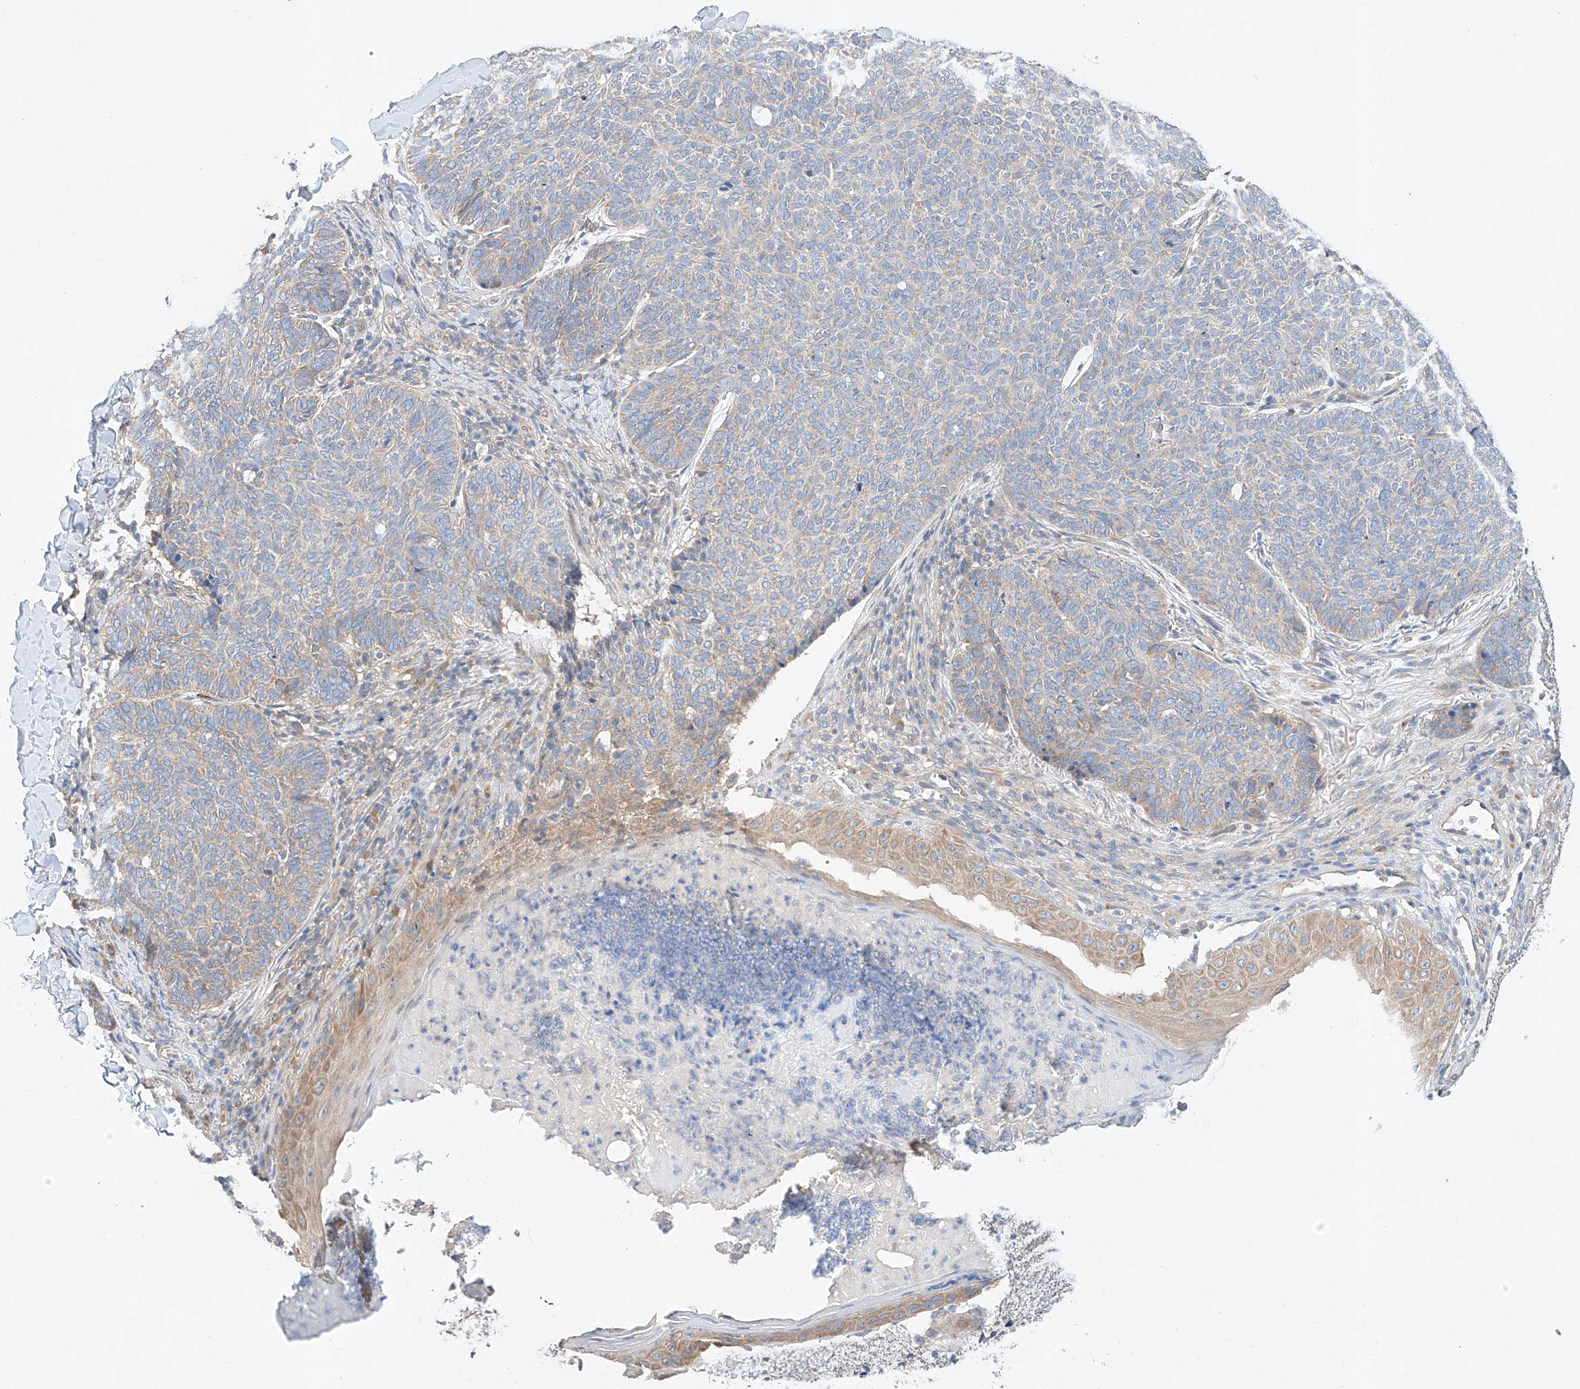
{"staining": {"intensity": "weak", "quantity": "<25%", "location": "cytoplasmic/membranous"}, "tissue": "skin cancer", "cell_type": "Tumor cells", "image_type": "cancer", "snomed": [{"axis": "morphology", "description": "Normal tissue, NOS"}, {"axis": "morphology", "description": "Basal cell carcinoma"}, {"axis": "topography", "description": "Skin"}], "caption": "Human skin cancer (basal cell carcinoma) stained for a protein using immunohistochemistry reveals no positivity in tumor cells.", "gene": "C6orf118", "patient": {"sex": "male", "age": 50}}